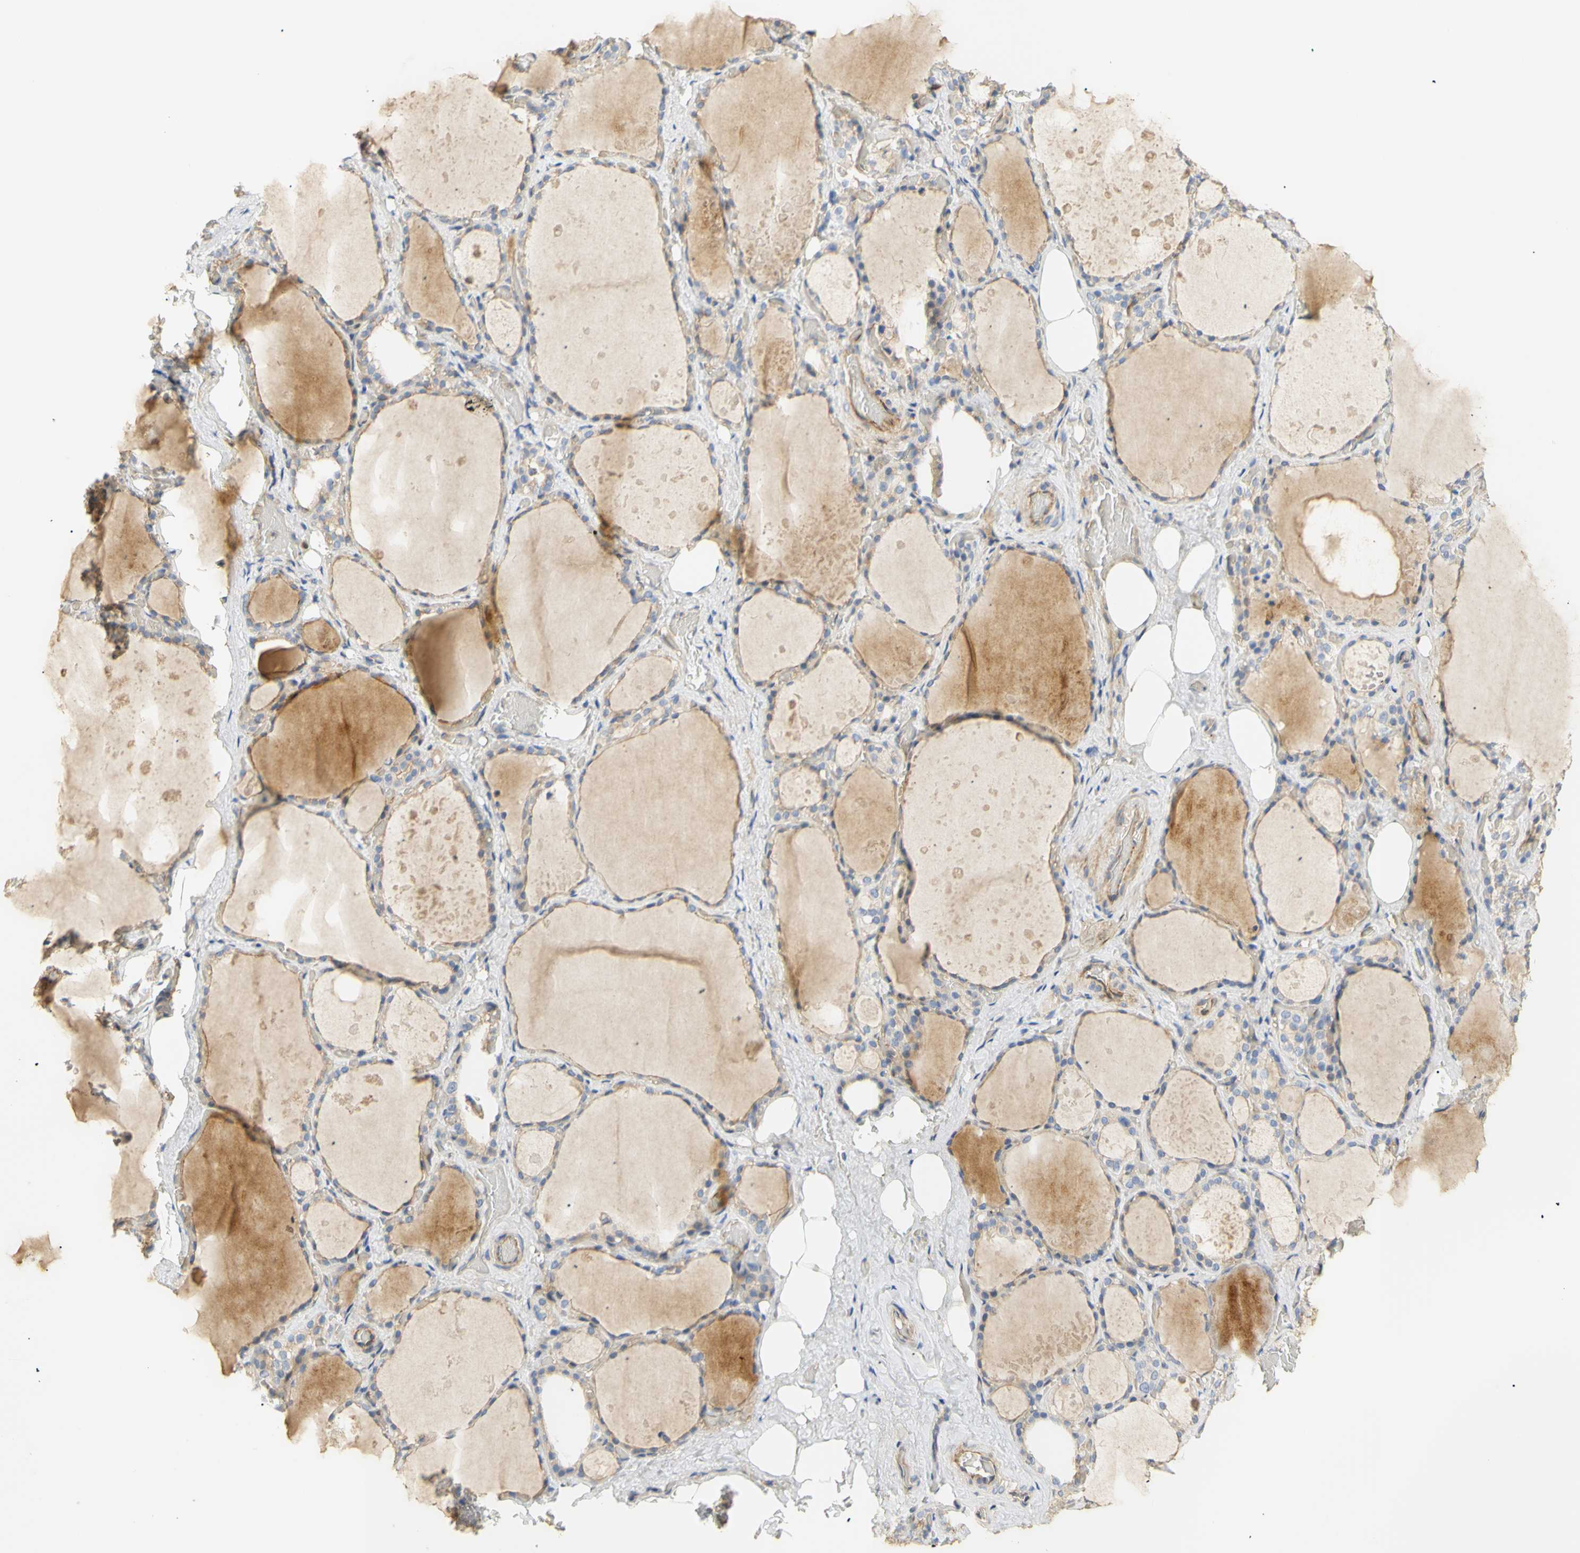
{"staining": {"intensity": "moderate", "quantity": ">75%", "location": "cytoplasmic/membranous"}, "tissue": "thyroid gland", "cell_type": "Glandular cells", "image_type": "normal", "snomed": [{"axis": "morphology", "description": "Normal tissue, NOS"}, {"axis": "topography", "description": "Thyroid gland"}], "caption": "A brown stain shows moderate cytoplasmic/membranous expression of a protein in glandular cells of unremarkable human thyroid gland.", "gene": "KCNE4", "patient": {"sex": "male", "age": 61}}